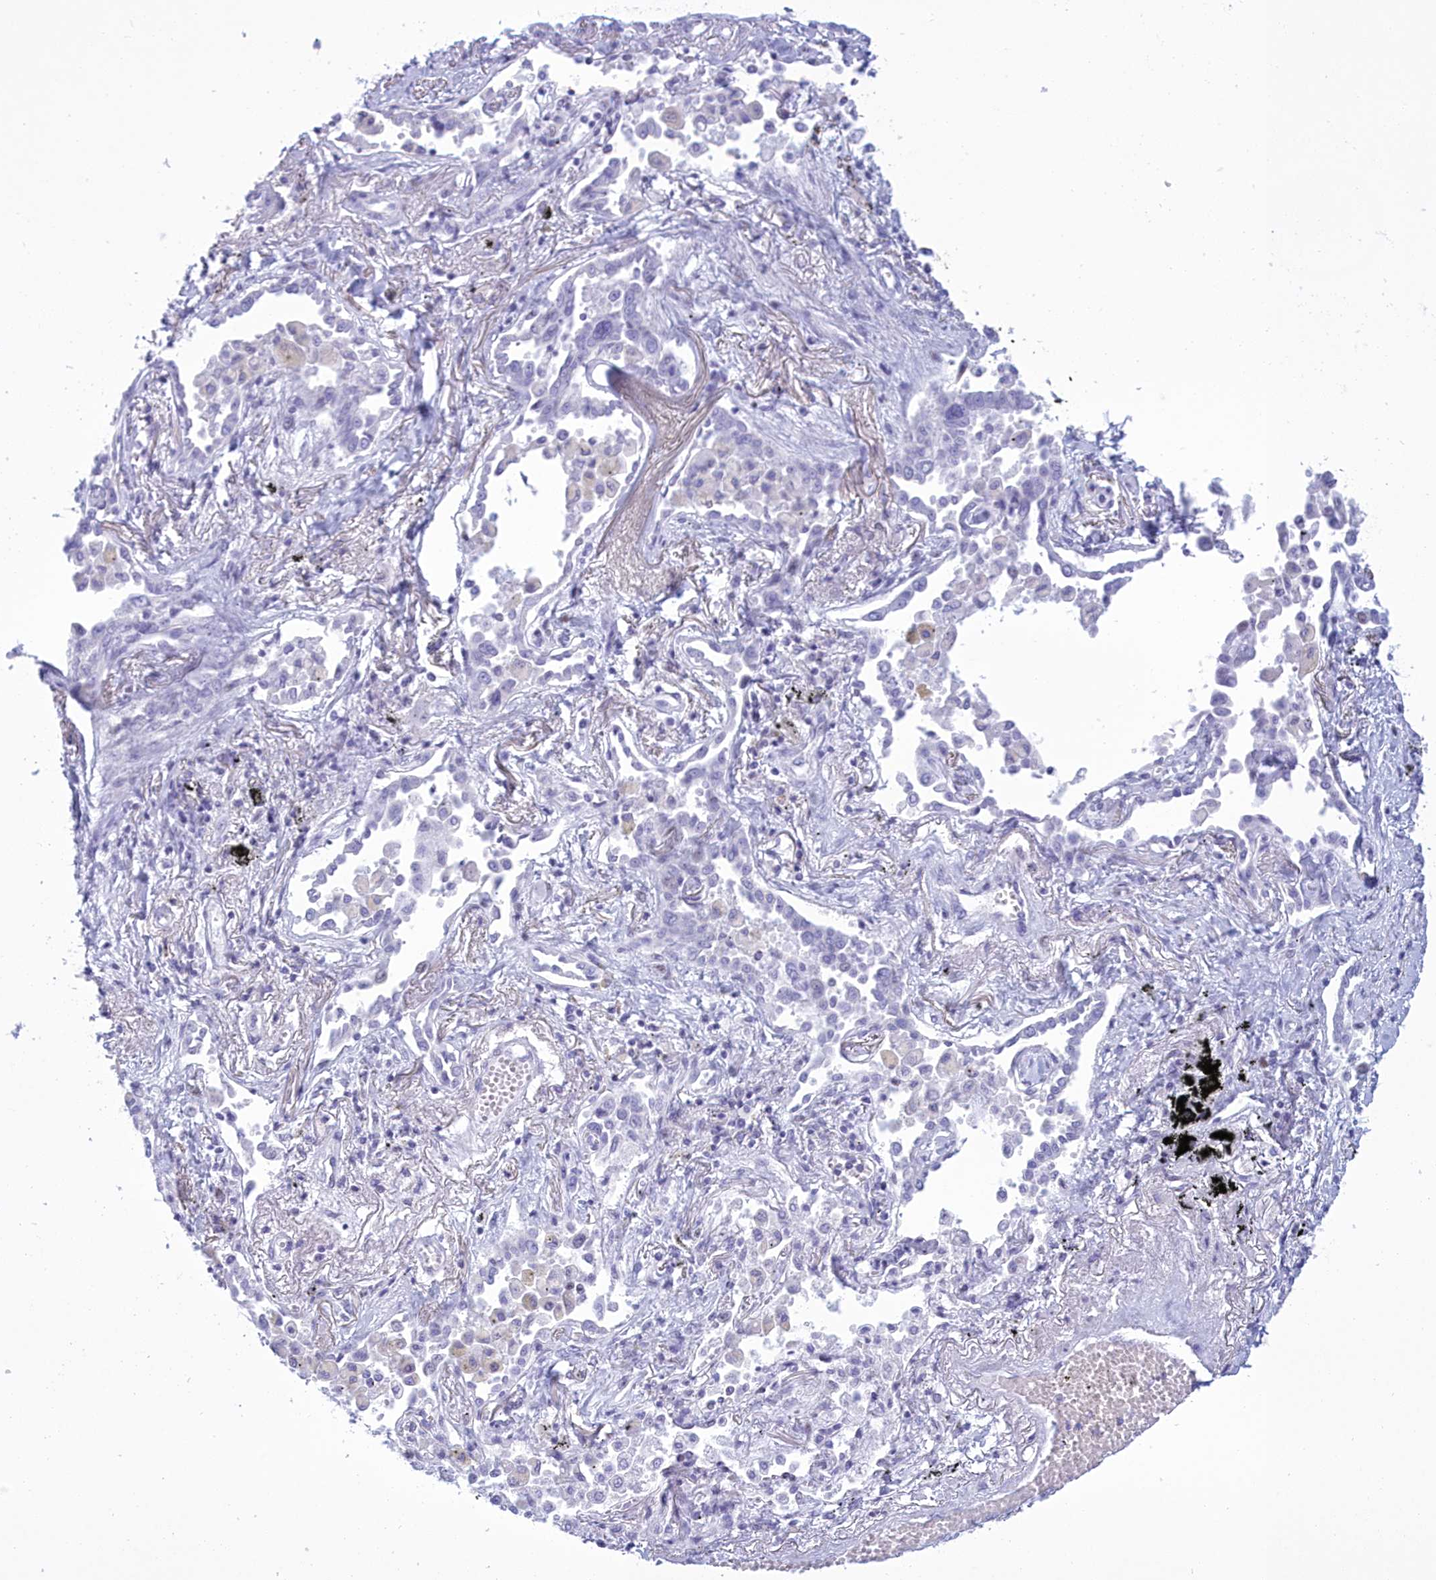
{"staining": {"intensity": "negative", "quantity": "none", "location": "none"}, "tissue": "lung cancer", "cell_type": "Tumor cells", "image_type": "cancer", "snomed": [{"axis": "morphology", "description": "Adenocarcinoma, NOS"}, {"axis": "topography", "description": "Lung"}], "caption": "Human lung cancer (adenocarcinoma) stained for a protein using immunohistochemistry (IHC) displays no staining in tumor cells.", "gene": "SNX20", "patient": {"sex": "male", "age": 67}}